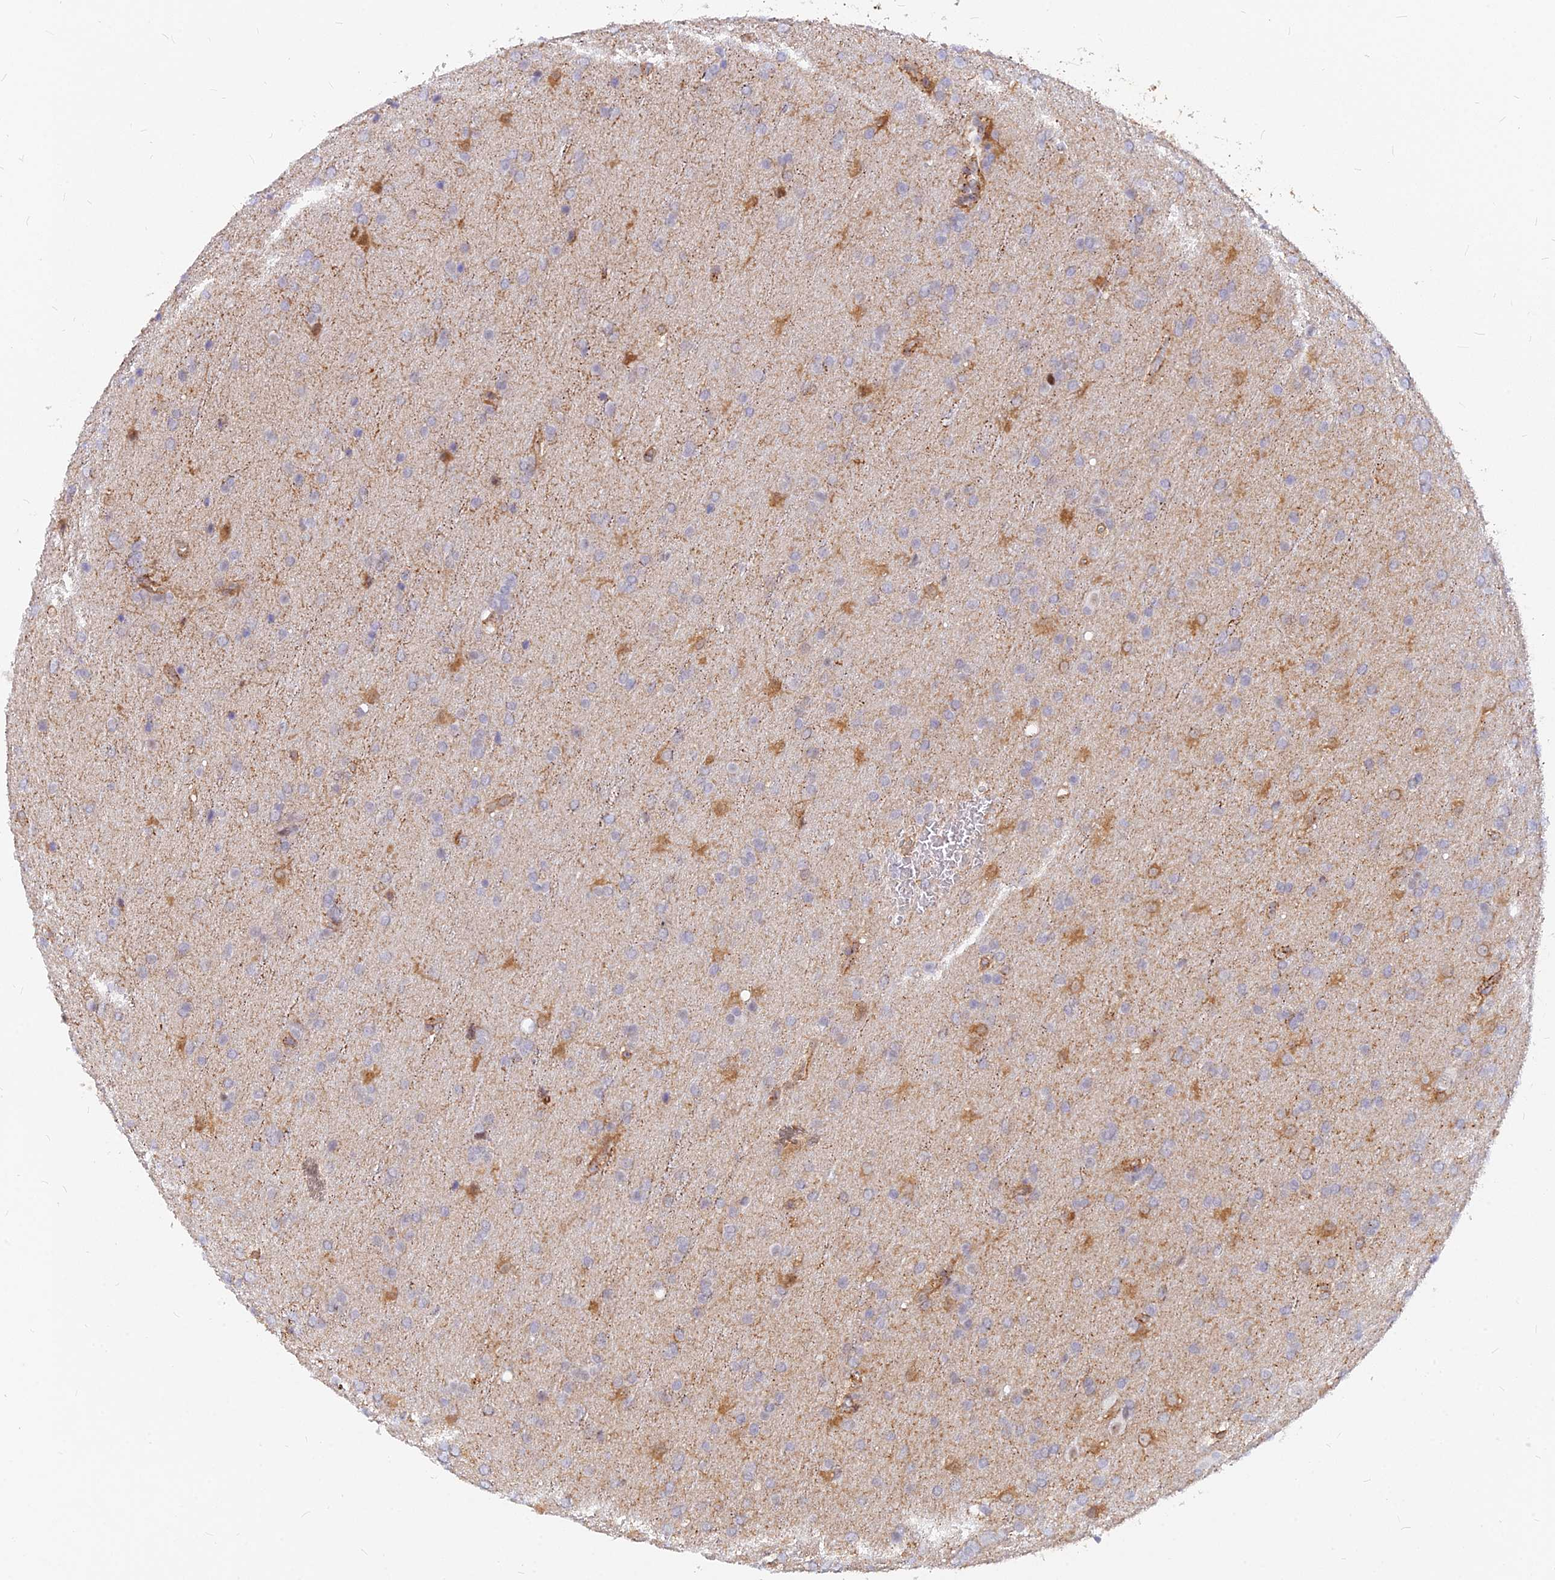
{"staining": {"intensity": "negative", "quantity": "none", "location": "none"}, "tissue": "glioma", "cell_type": "Tumor cells", "image_type": "cancer", "snomed": [{"axis": "morphology", "description": "Glioma, malignant, Low grade"}, {"axis": "topography", "description": "Brain"}], "caption": "High power microscopy image of an immunohistochemistry (IHC) image of glioma, revealing no significant expression in tumor cells.", "gene": "VSTM2L", "patient": {"sex": "female", "age": 32}}